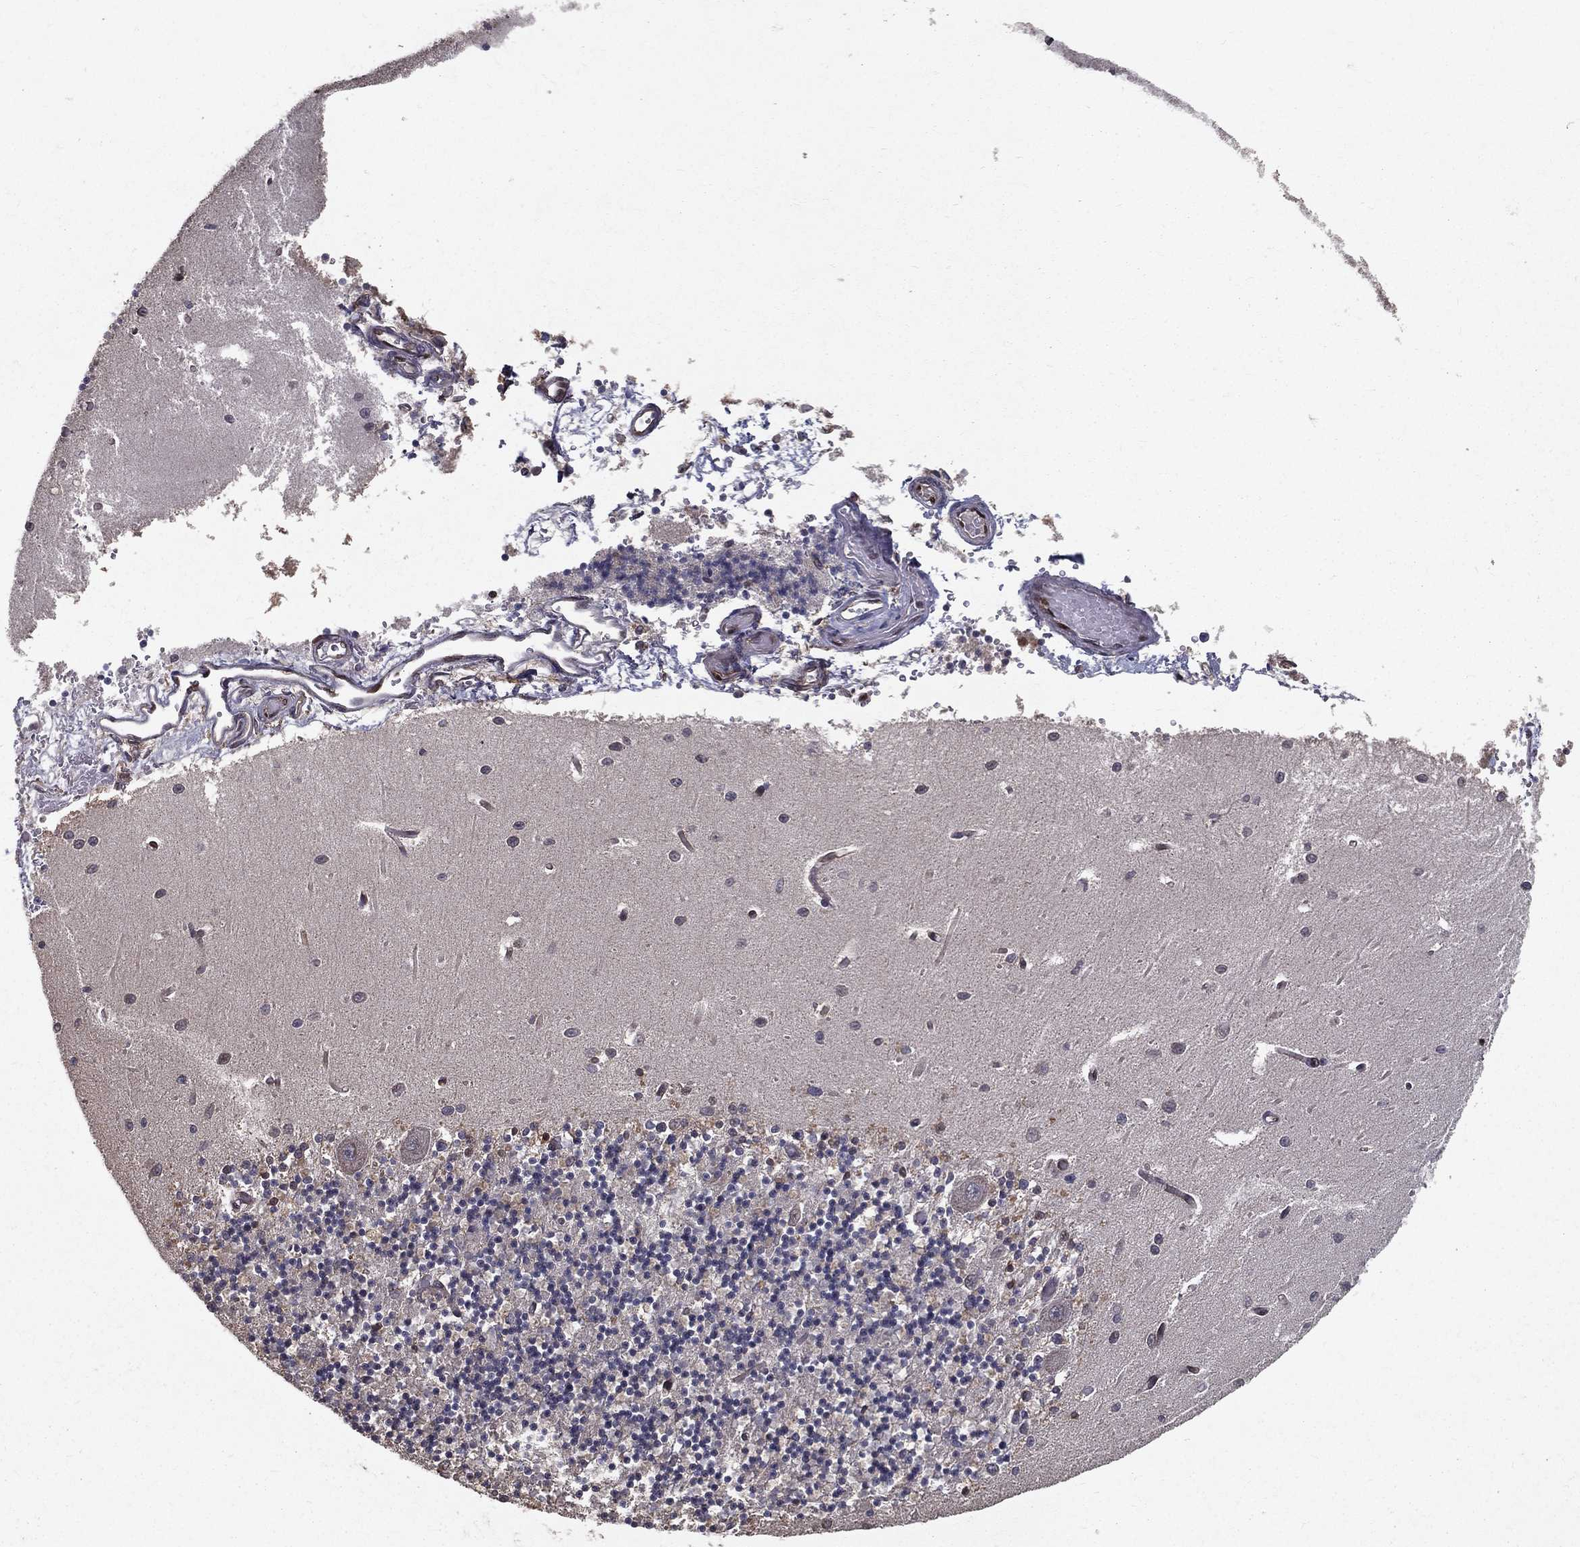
{"staining": {"intensity": "strong", "quantity": "<25%", "location": "cytoplasmic/membranous"}, "tissue": "cerebellum", "cell_type": "Cells in granular layer", "image_type": "normal", "snomed": [{"axis": "morphology", "description": "Normal tissue, NOS"}, {"axis": "topography", "description": "Cerebellum"}], "caption": "Strong cytoplasmic/membranous staining is seen in about <25% of cells in granular layer in unremarkable cerebellum.", "gene": "CERS2", "patient": {"sex": "female", "age": 64}}